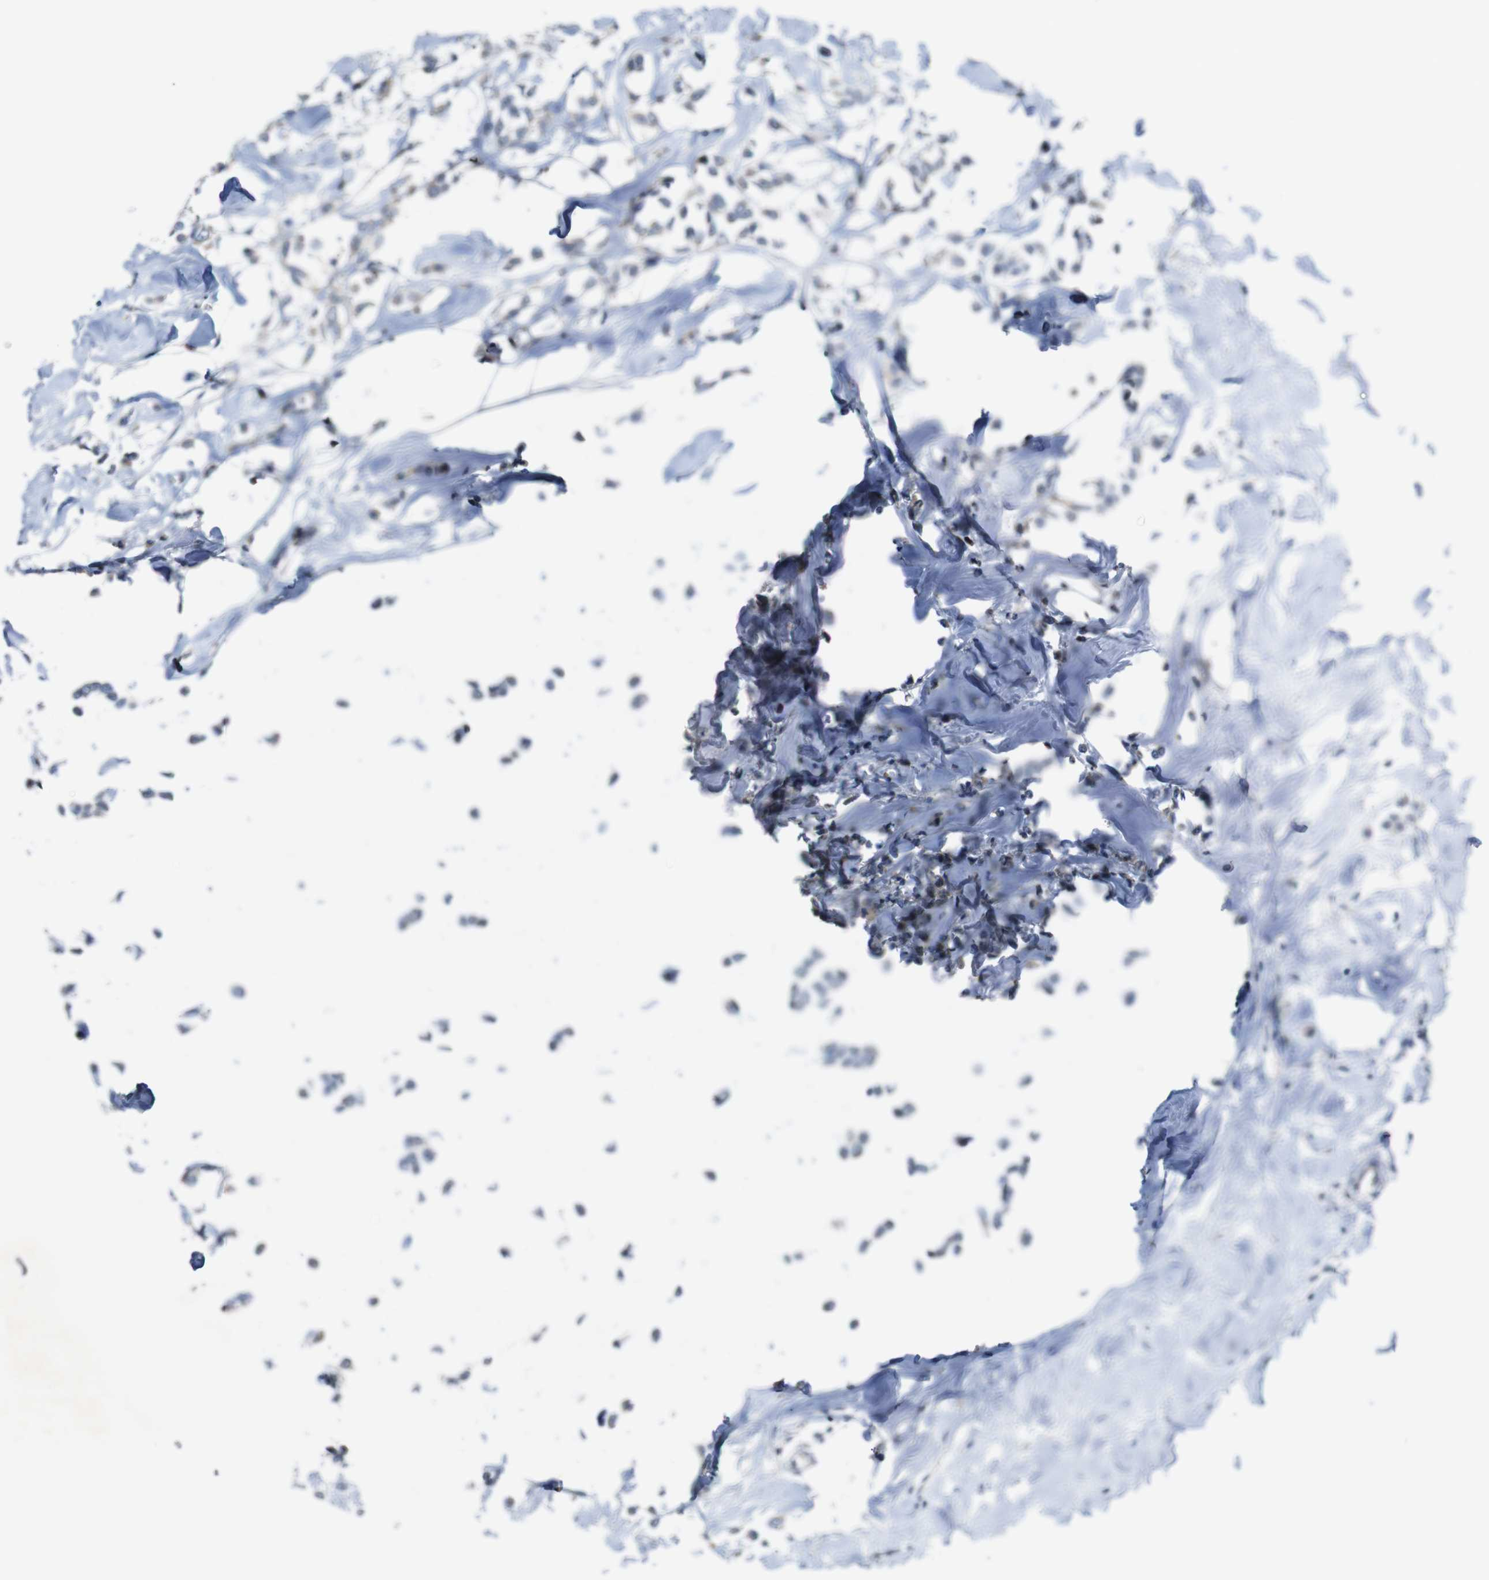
{"staining": {"intensity": "weak", "quantity": ">75%", "location": "cytoplasmic/membranous"}, "tissue": "breast cancer", "cell_type": "Tumor cells", "image_type": "cancer", "snomed": [{"axis": "morphology", "description": "Lobular carcinoma"}, {"axis": "topography", "description": "Breast"}], "caption": "Immunohistochemical staining of breast cancer (lobular carcinoma) shows low levels of weak cytoplasmic/membranous positivity in approximately >75% of tumor cells. Immunohistochemistry (ihc) stains the protein of interest in brown and the nuclei are stained blue.", "gene": "TBC1D32", "patient": {"sex": "female", "age": 51}}